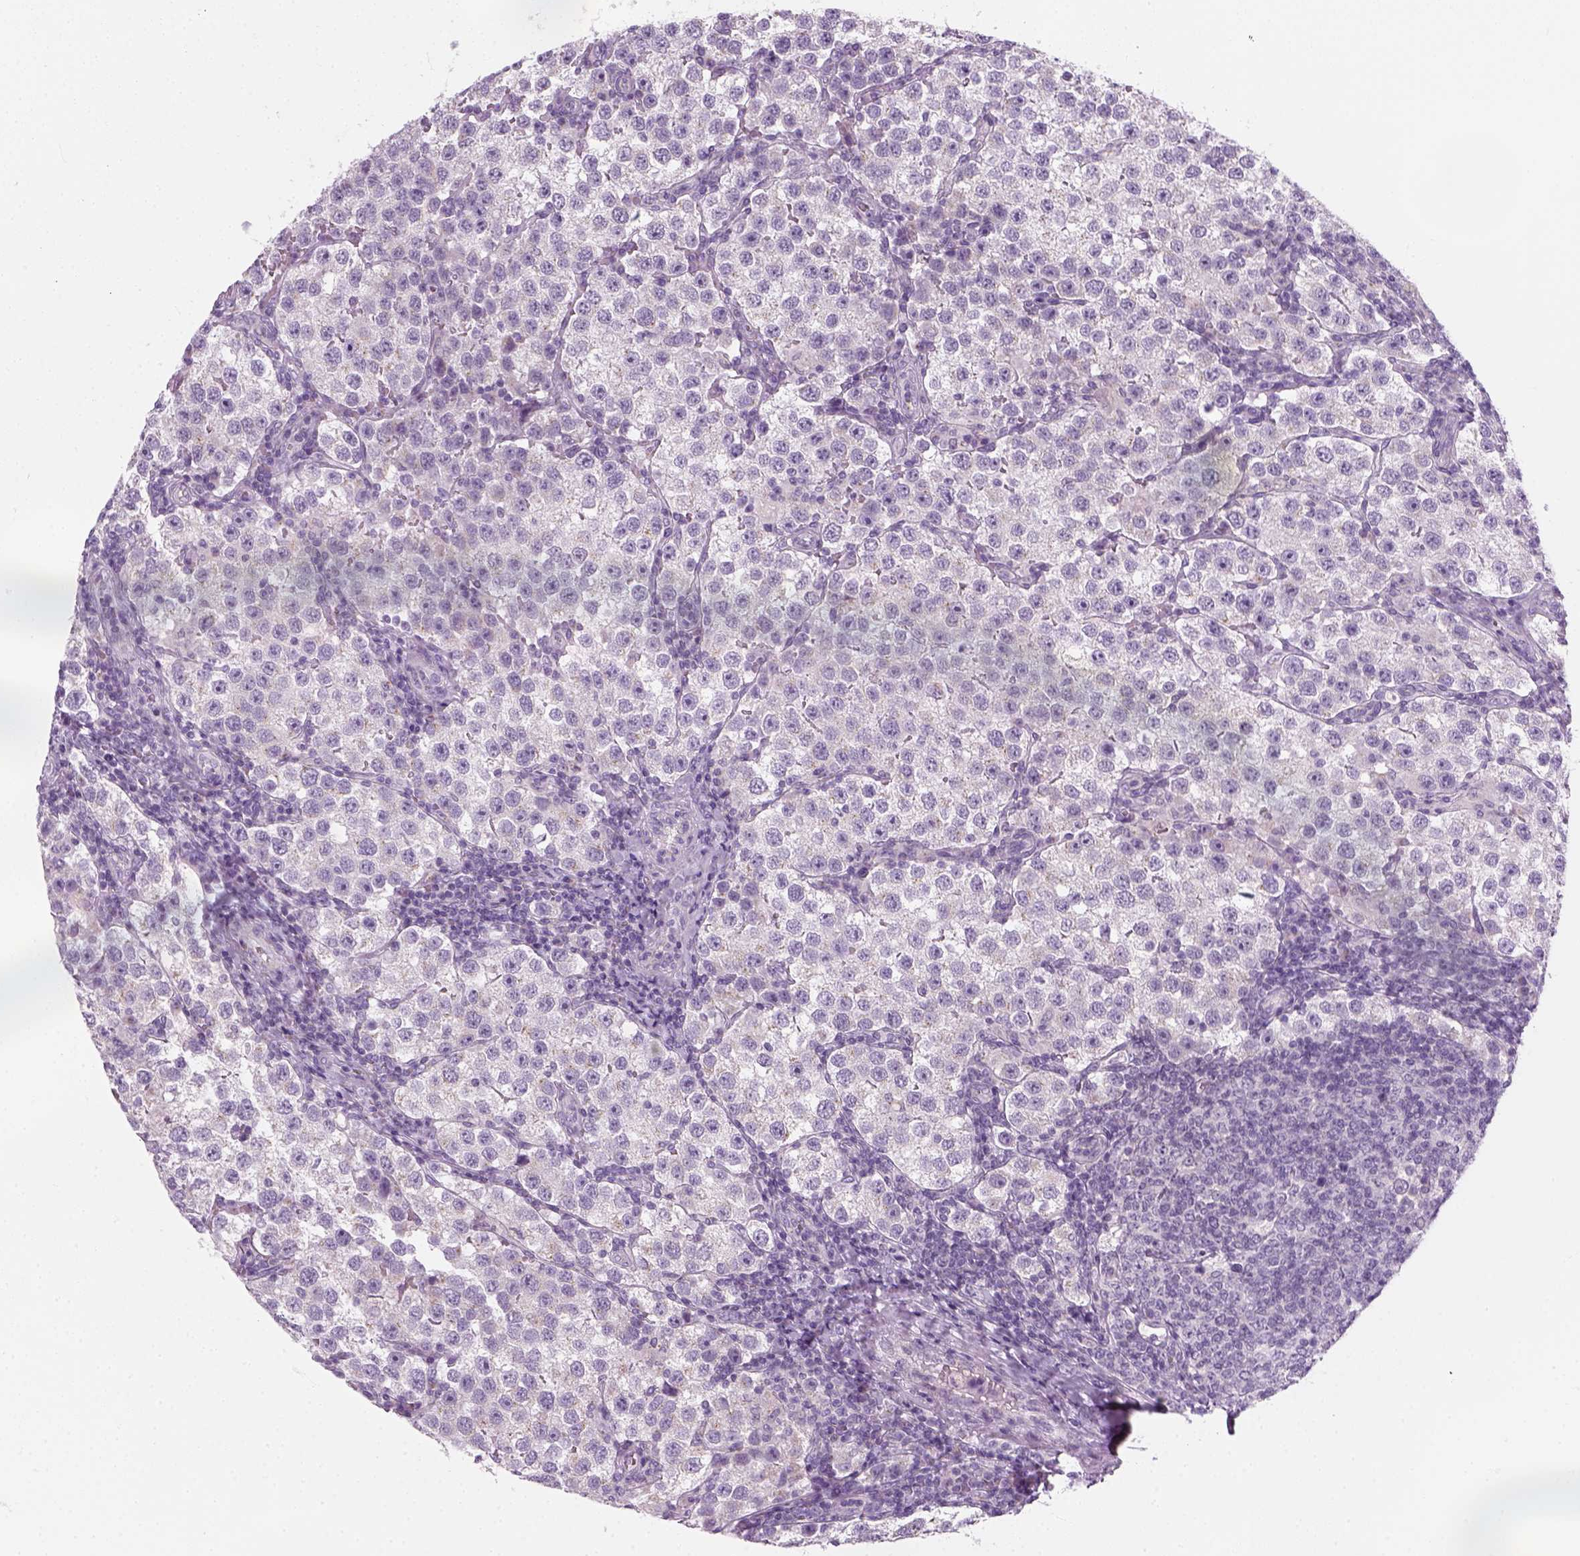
{"staining": {"intensity": "negative", "quantity": "none", "location": "none"}, "tissue": "testis cancer", "cell_type": "Tumor cells", "image_type": "cancer", "snomed": [{"axis": "morphology", "description": "Seminoma, NOS"}, {"axis": "topography", "description": "Testis"}], "caption": "A photomicrograph of human seminoma (testis) is negative for staining in tumor cells. (Immunohistochemistry (ihc), brightfield microscopy, high magnification).", "gene": "IL4", "patient": {"sex": "male", "age": 37}}